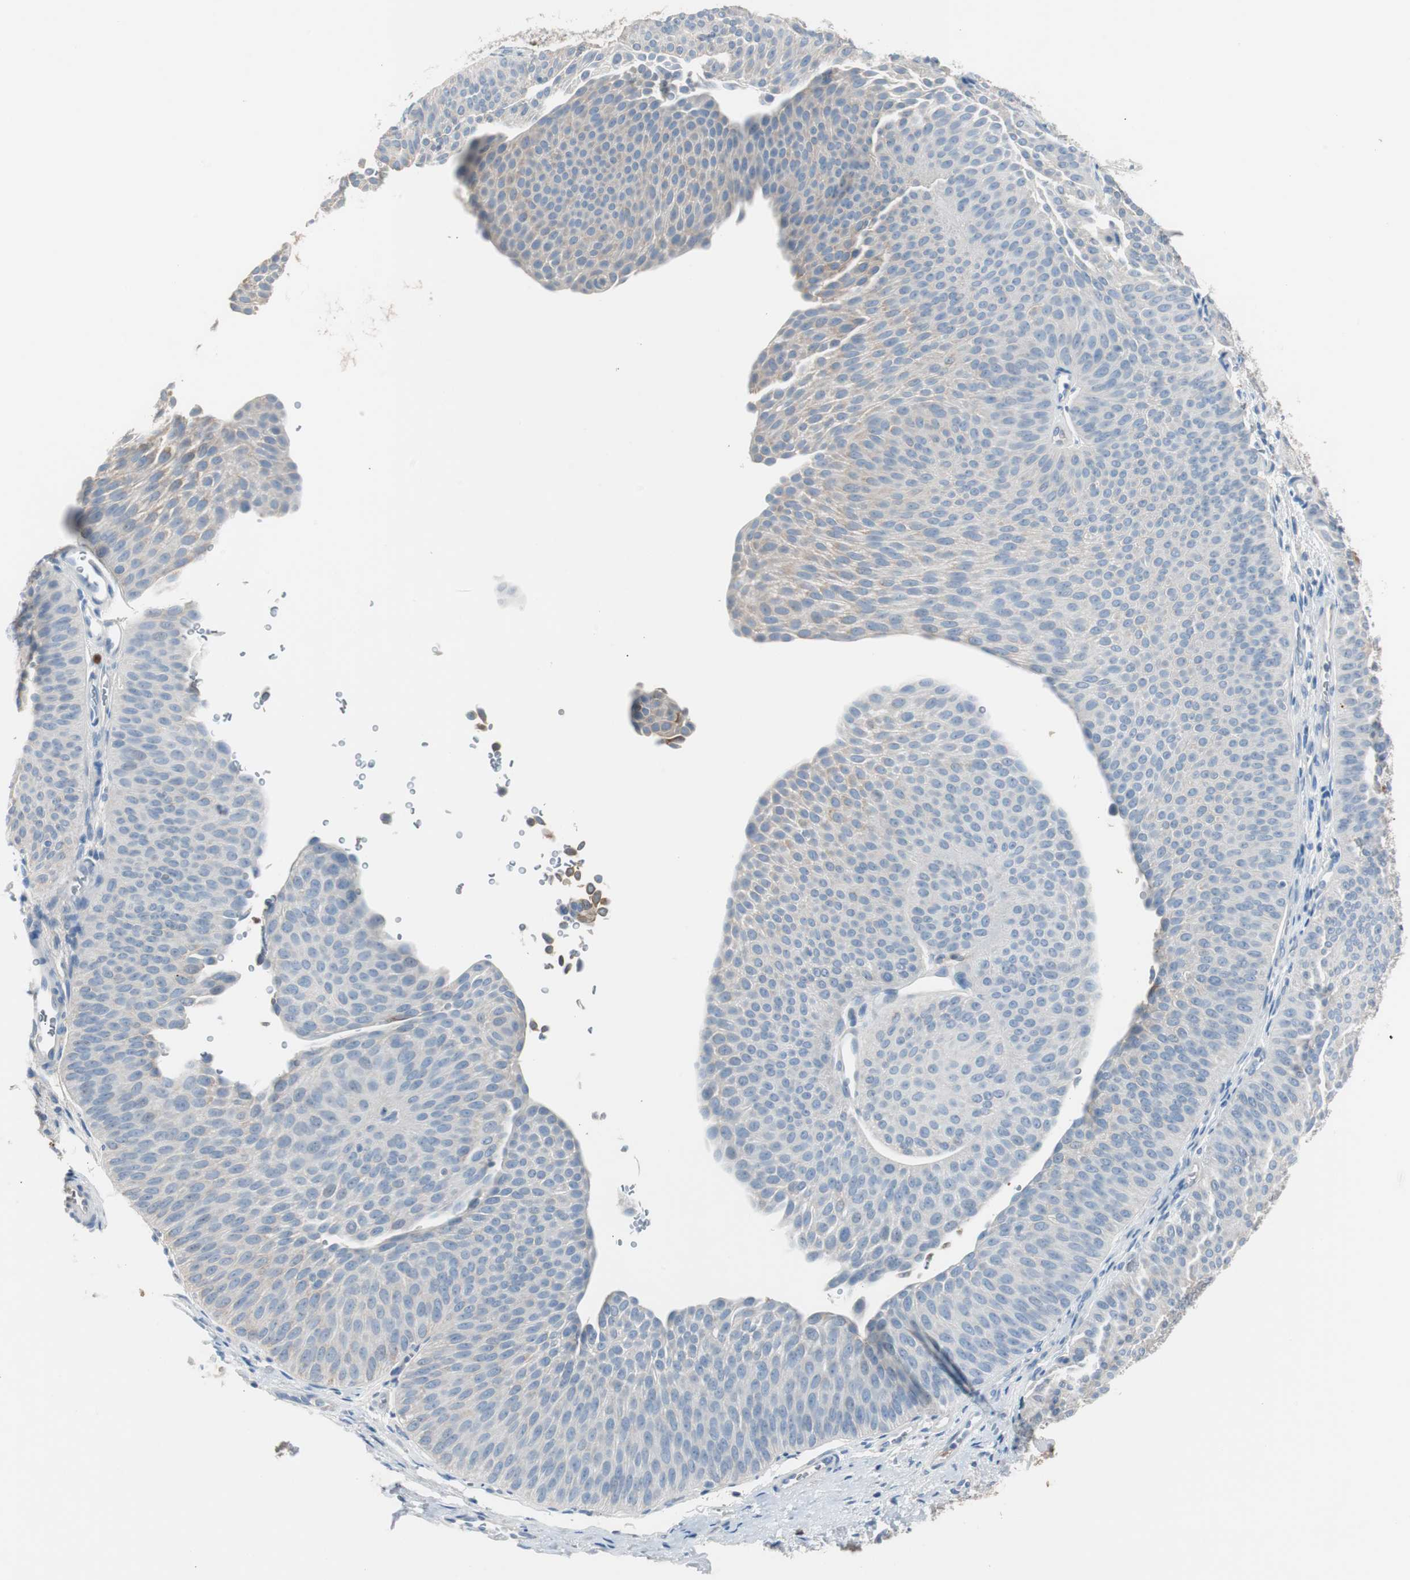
{"staining": {"intensity": "weak", "quantity": "<25%", "location": "cytoplasmic/membranous"}, "tissue": "urothelial cancer", "cell_type": "Tumor cells", "image_type": "cancer", "snomed": [{"axis": "morphology", "description": "Urothelial carcinoma, Low grade"}, {"axis": "topography", "description": "Urinary bladder"}], "caption": "IHC micrograph of neoplastic tissue: urothelial cancer stained with DAB exhibits no significant protein expression in tumor cells. (Brightfield microscopy of DAB IHC at high magnification).", "gene": "SERPINF1", "patient": {"sex": "female", "age": 60}}